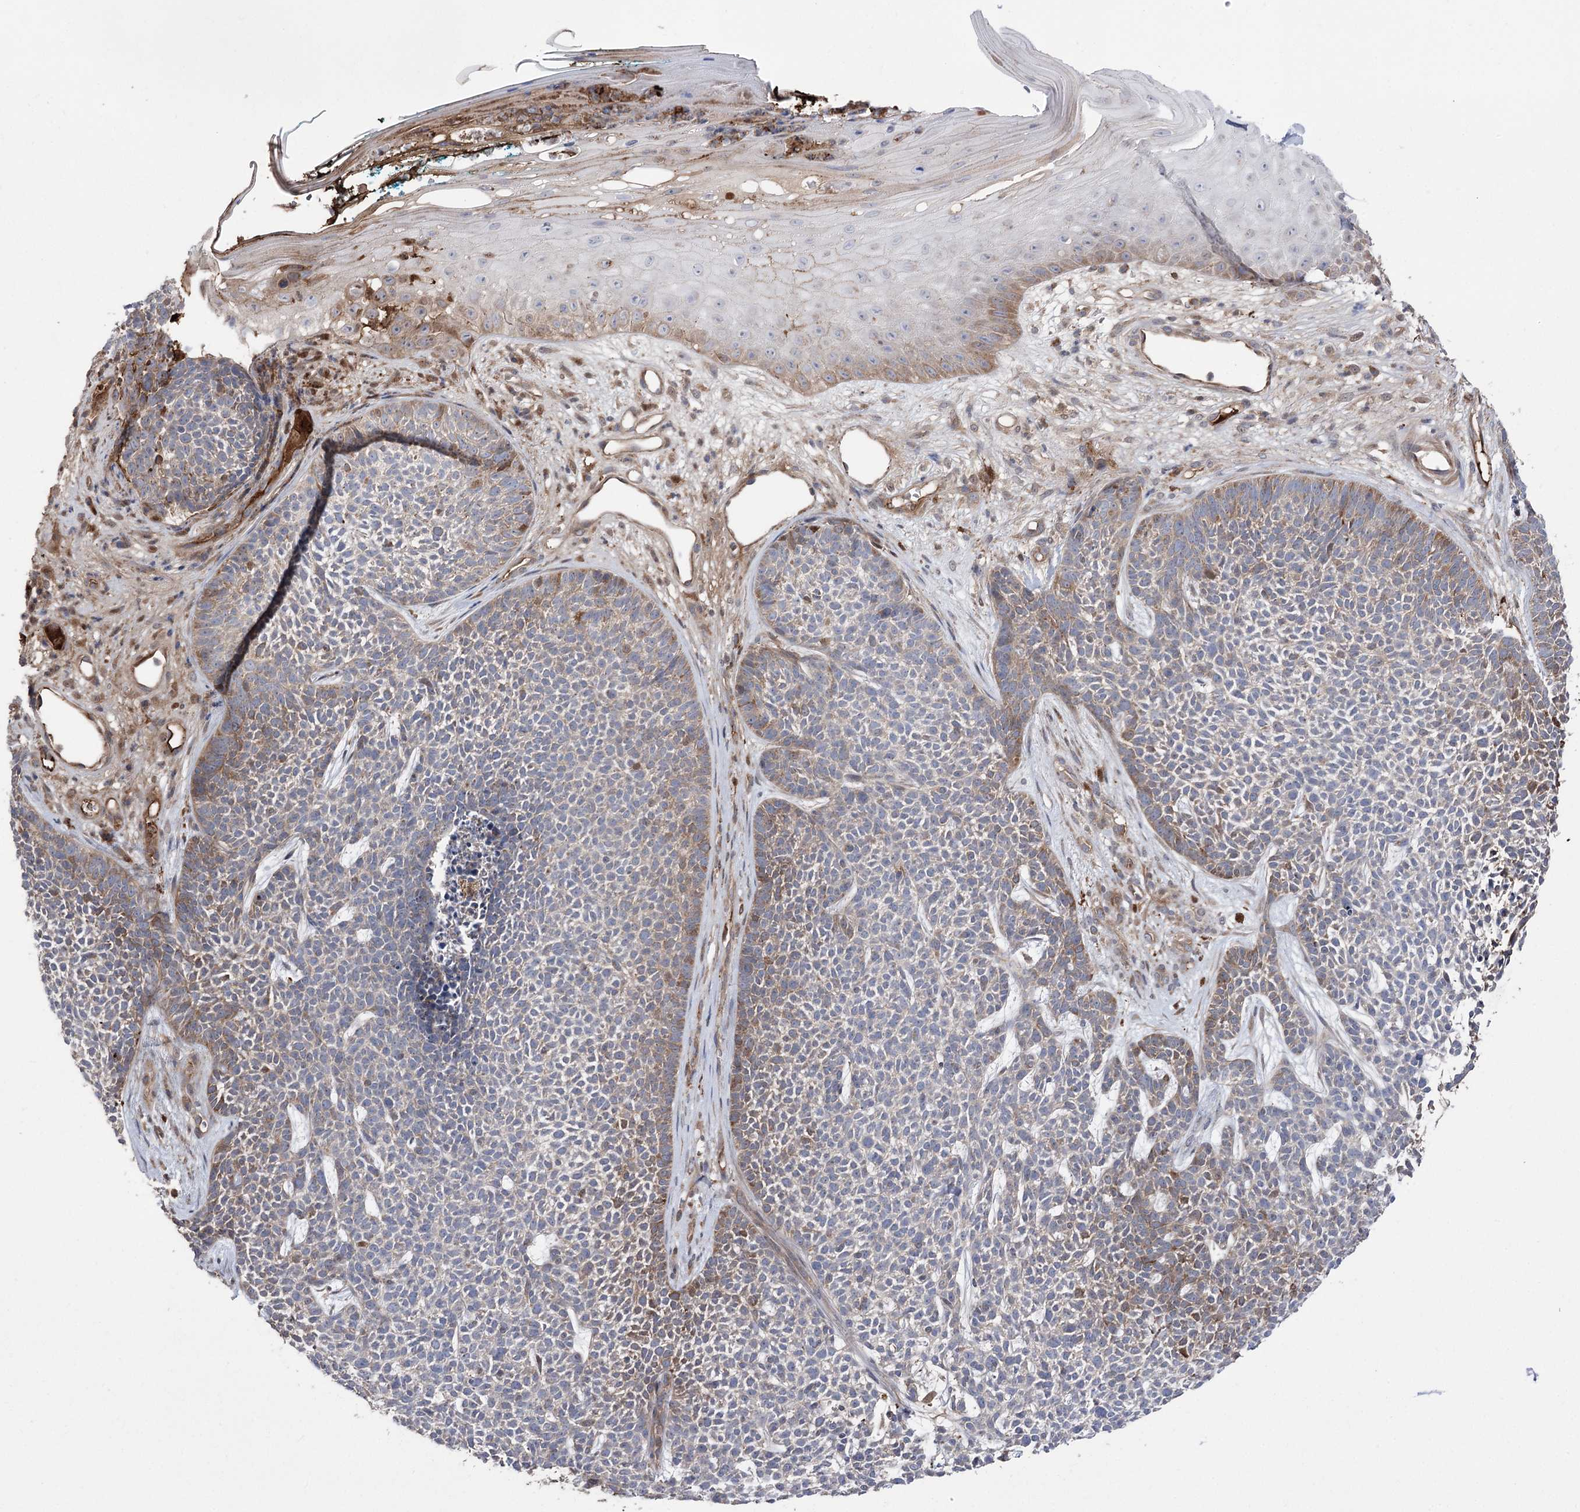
{"staining": {"intensity": "weak", "quantity": "<25%", "location": "cytoplasmic/membranous"}, "tissue": "skin cancer", "cell_type": "Tumor cells", "image_type": "cancer", "snomed": [{"axis": "morphology", "description": "Basal cell carcinoma"}, {"axis": "topography", "description": "Skin"}], "caption": "IHC of human basal cell carcinoma (skin) exhibits no expression in tumor cells.", "gene": "OTUD1", "patient": {"sex": "female", "age": 84}}